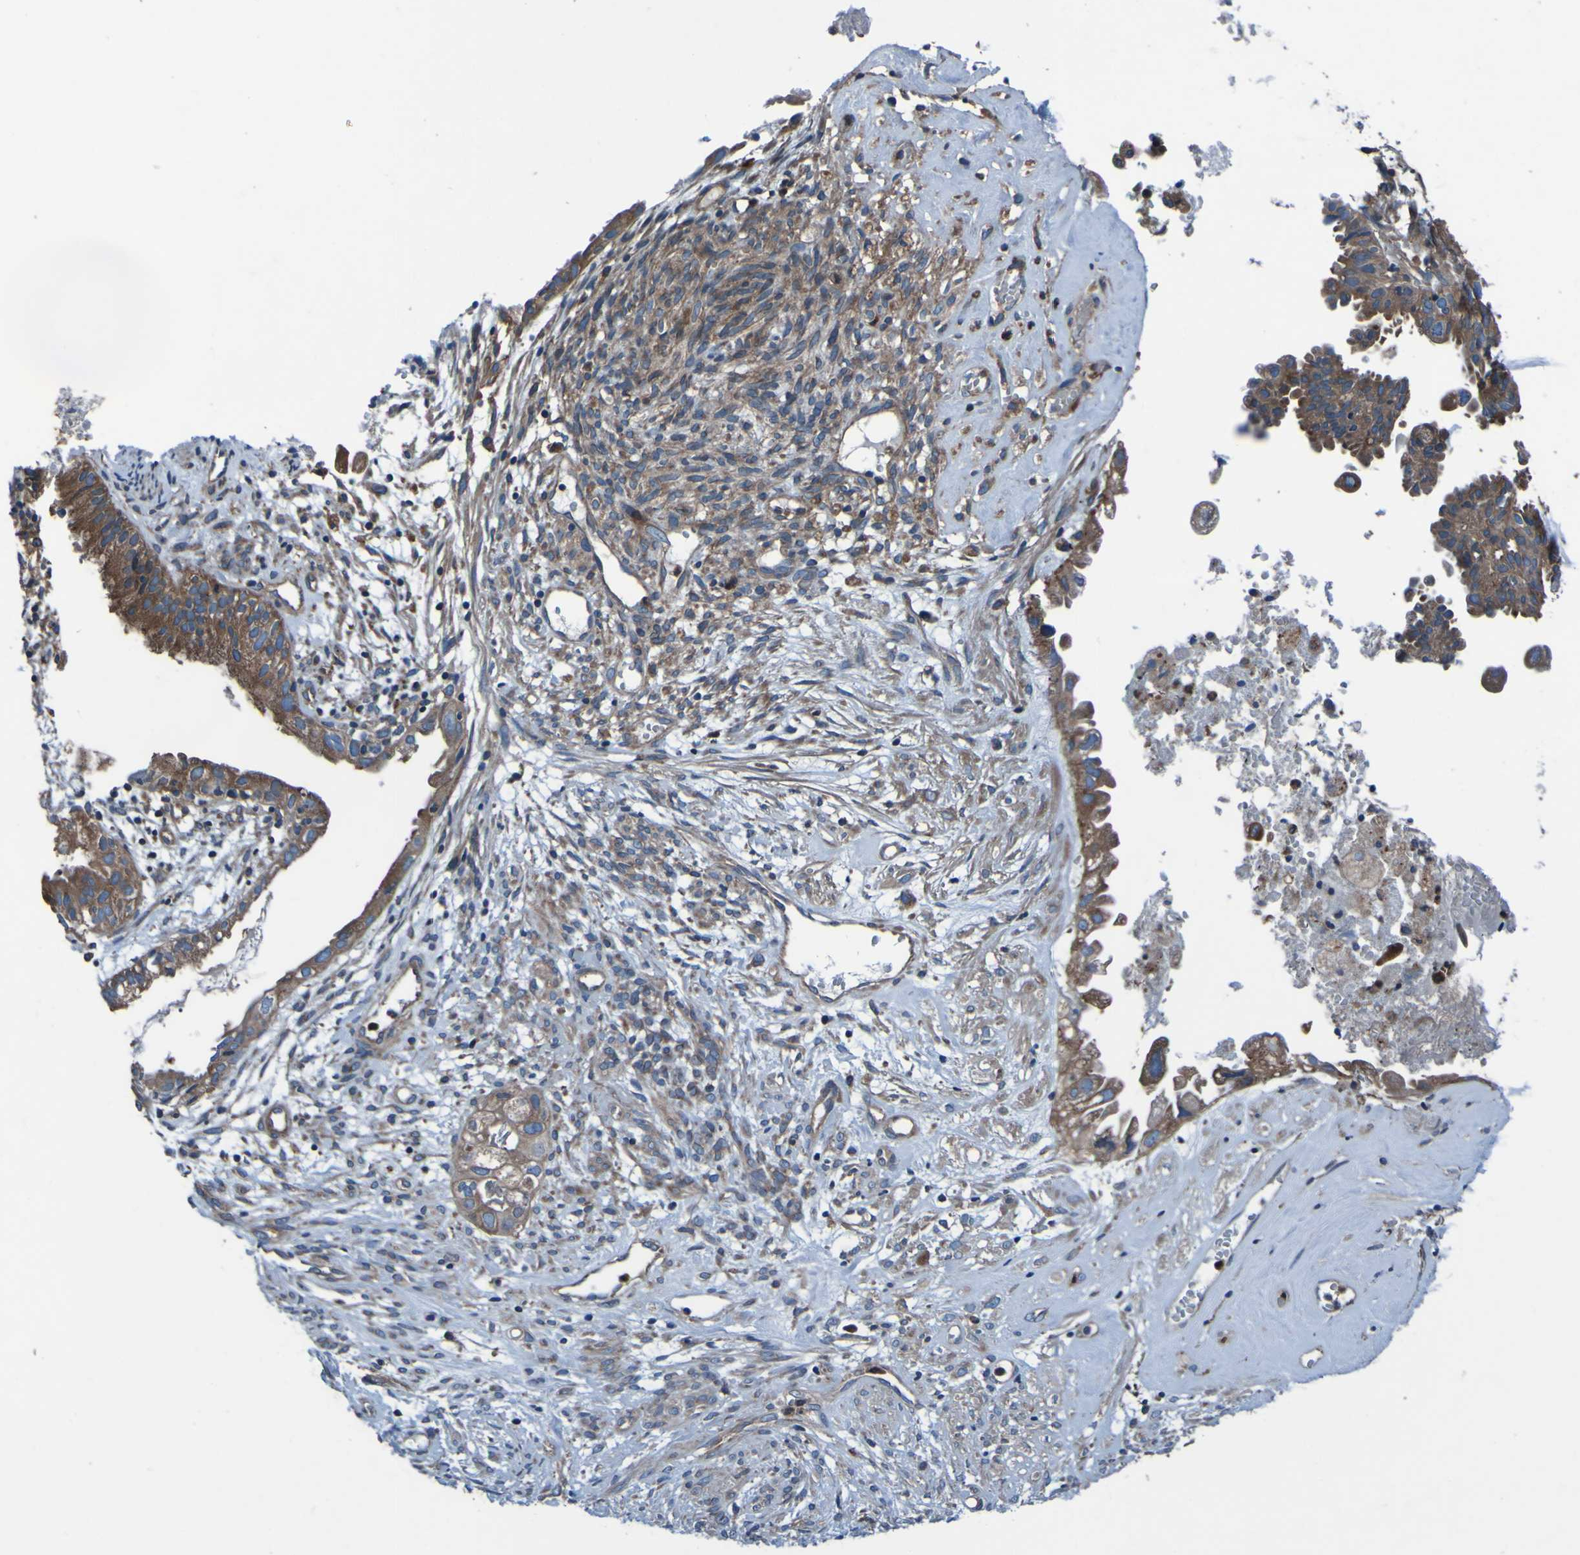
{"staining": {"intensity": "moderate", "quantity": ">75%", "location": "cytoplasmic/membranous"}, "tissue": "cervical cancer", "cell_type": "Tumor cells", "image_type": "cancer", "snomed": [{"axis": "morphology", "description": "Normal tissue, NOS"}, {"axis": "morphology", "description": "Adenocarcinoma, NOS"}, {"axis": "topography", "description": "Cervix"}, {"axis": "topography", "description": "Endometrium"}], "caption": "Adenocarcinoma (cervical) tissue reveals moderate cytoplasmic/membranous positivity in about >75% of tumor cells Immunohistochemistry (ihc) stains the protein in brown and the nuclei are stained blue.", "gene": "RAB5B", "patient": {"sex": "female", "age": 86}}